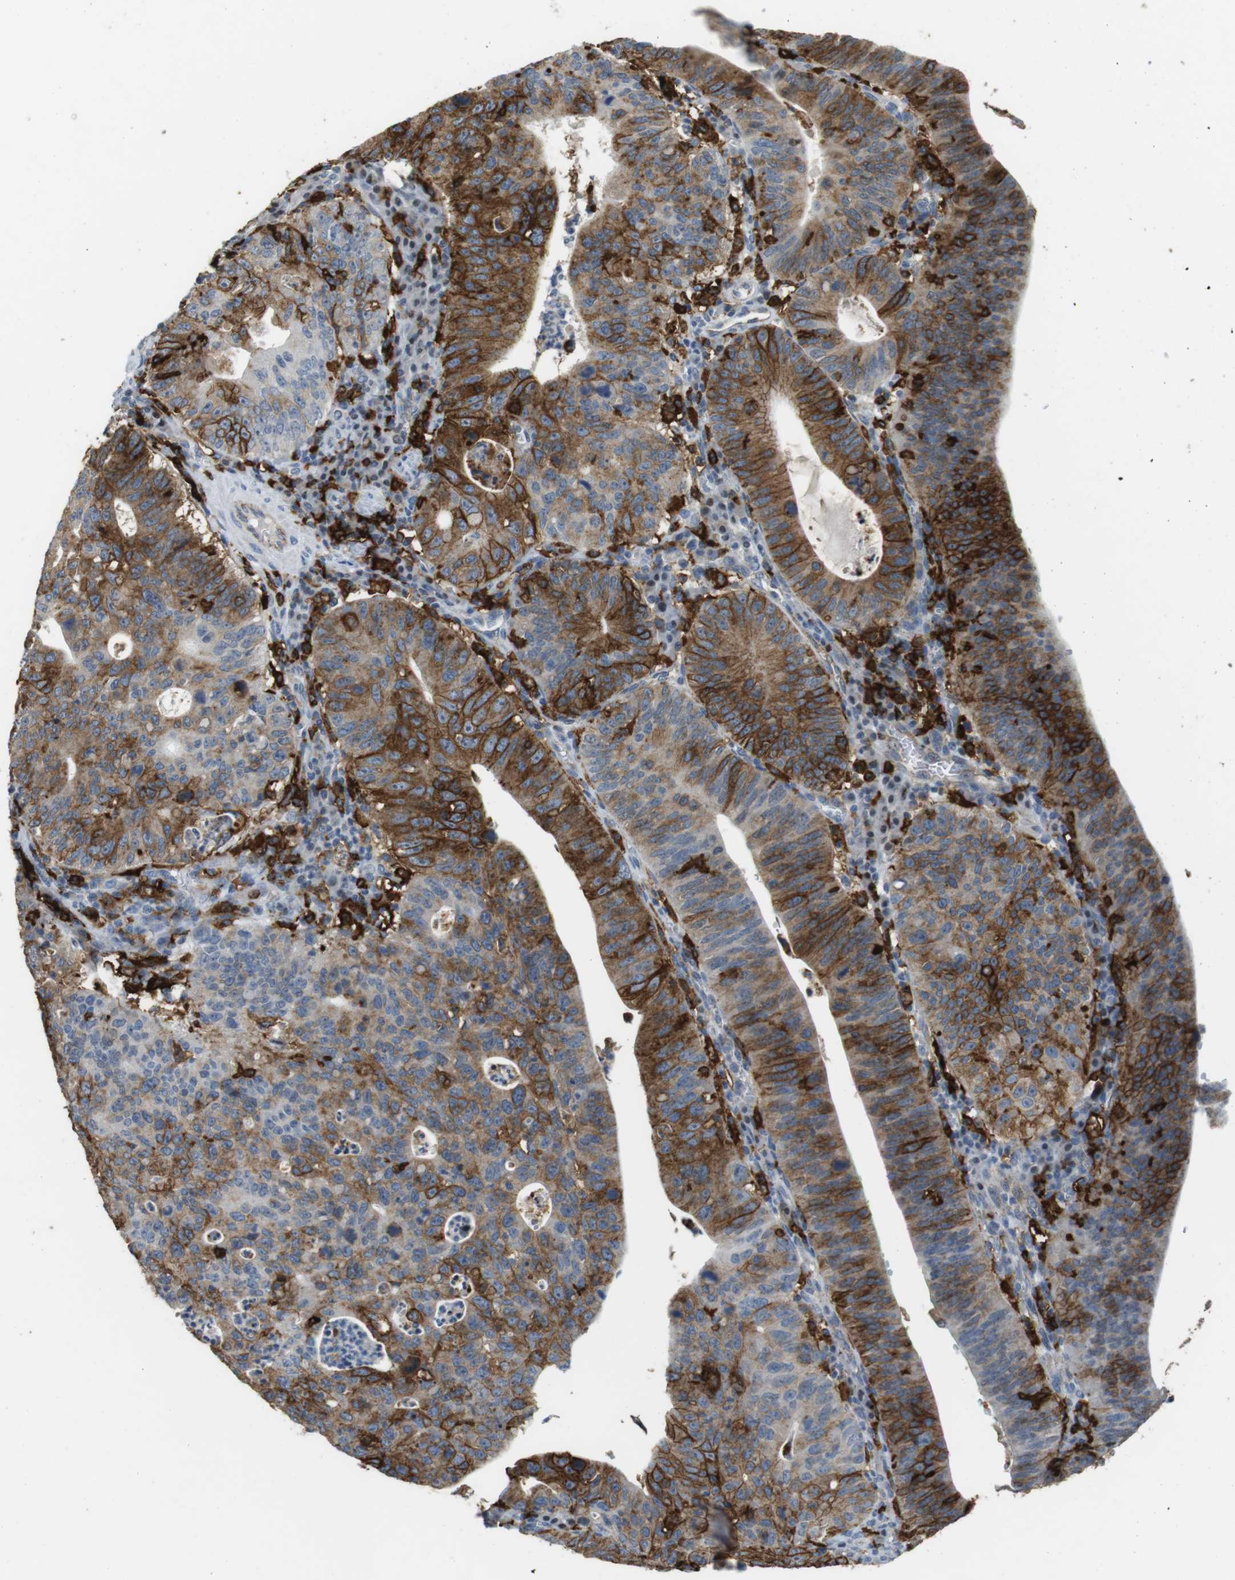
{"staining": {"intensity": "strong", "quantity": ">75%", "location": "cytoplasmic/membranous"}, "tissue": "stomach cancer", "cell_type": "Tumor cells", "image_type": "cancer", "snomed": [{"axis": "morphology", "description": "Adenocarcinoma, NOS"}, {"axis": "topography", "description": "Stomach"}], "caption": "A brown stain highlights strong cytoplasmic/membranous positivity of a protein in human adenocarcinoma (stomach) tumor cells. The staining was performed using DAB, with brown indicating positive protein expression. Nuclei are stained blue with hematoxylin.", "gene": "HLA-DRA", "patient": {"sex": "male", "age": 59}}